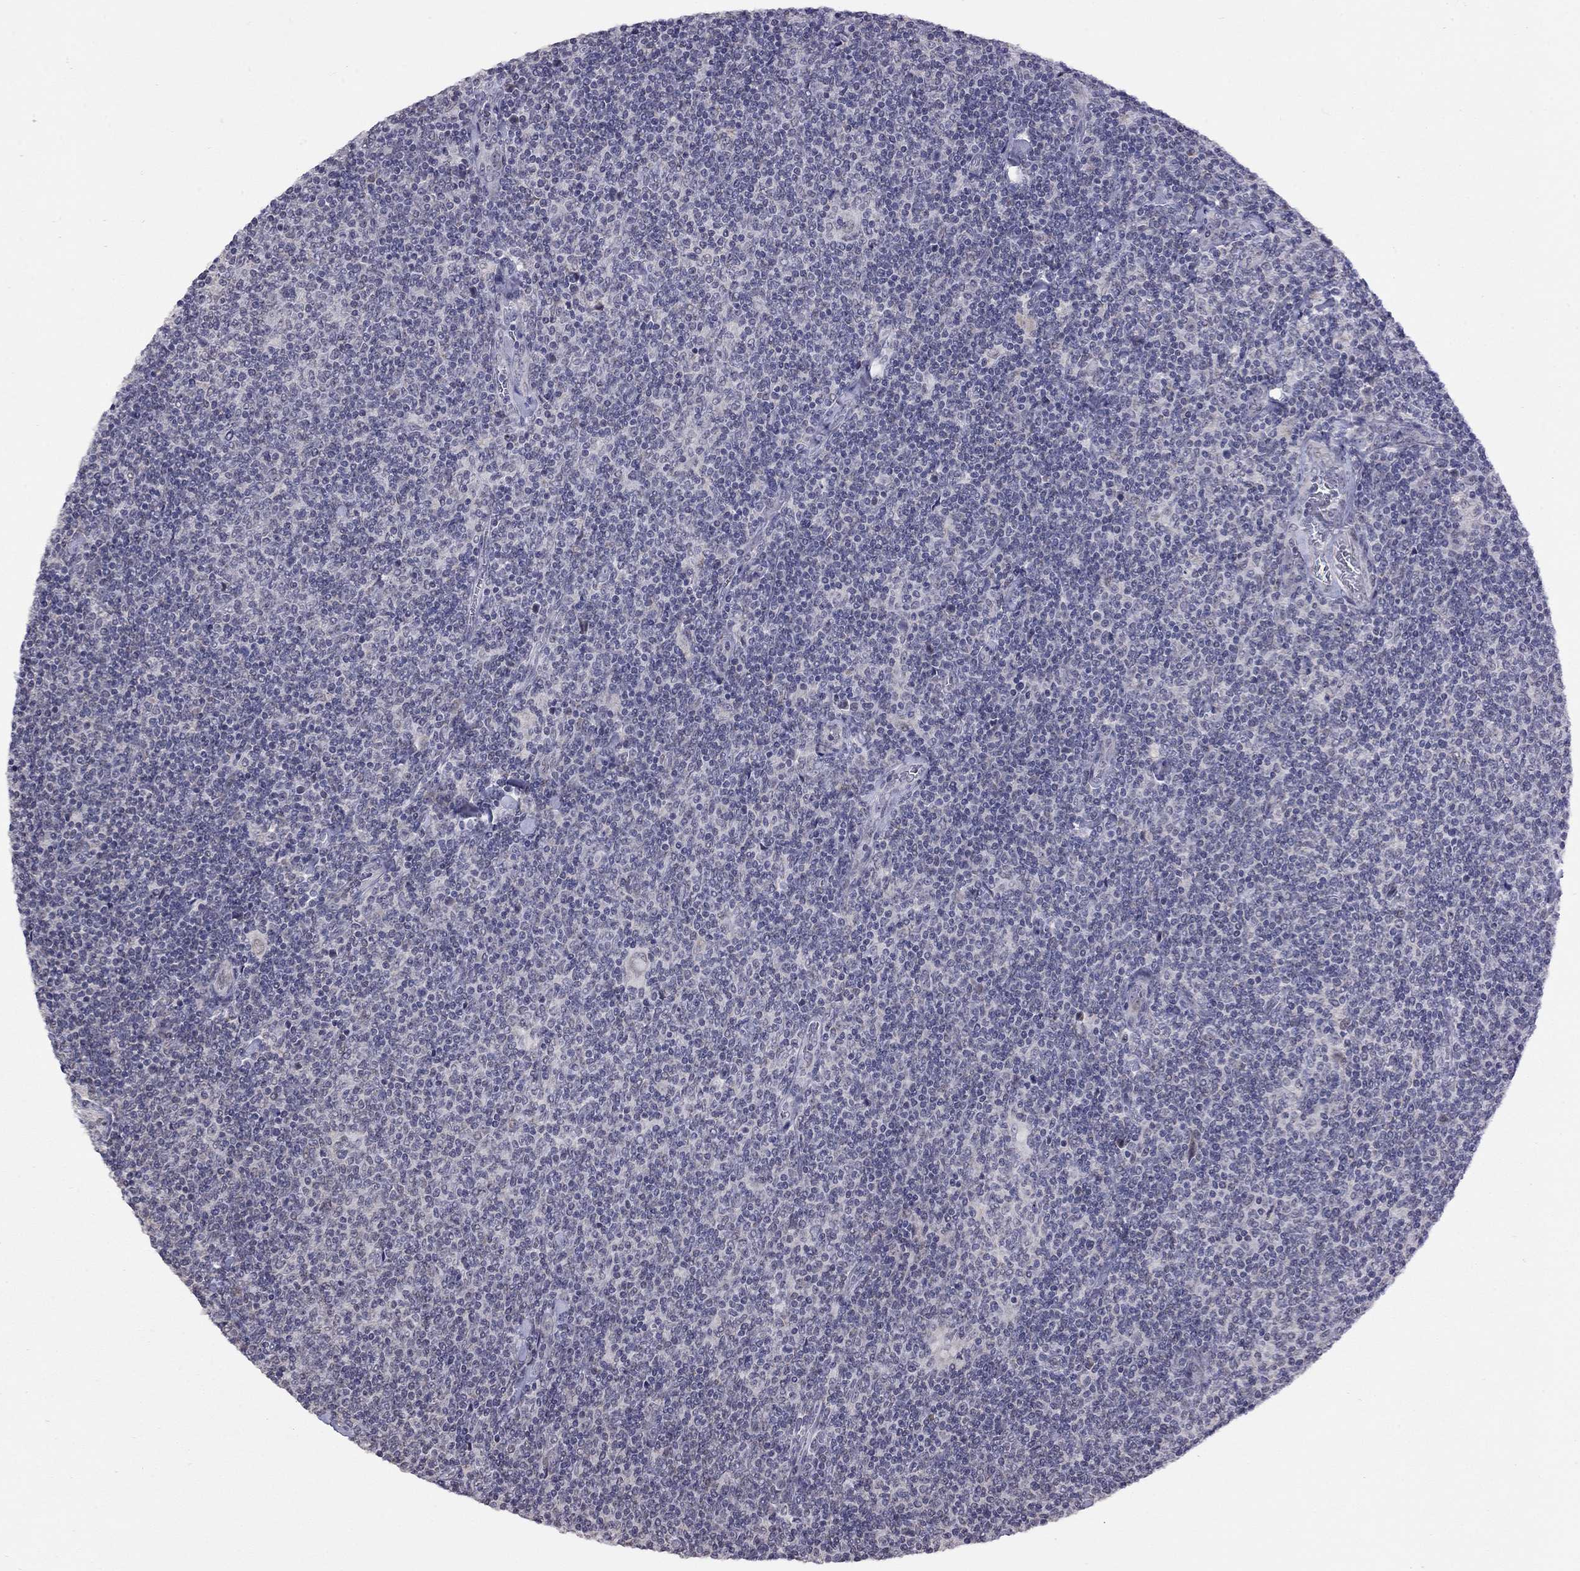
{"staining": {"intensity": "negative", "quantity": "none", "location": "none"}, "tissue": "lymphoma", "cell_type": "Tumor cells", "image_type": "cancer", "snomed": [{"axis": "morphology", "description": "Malignant lymphoma, non-Hodgkin's type, Low grade"}, {"axis": "topography", "description": "Lymph node"}], "caption": "Lymphoma was stained to show a protein in brown. There is no significant expression in tumor cells.", "gene": "HES5", "patient": {"sex": "male", "age": 52}}